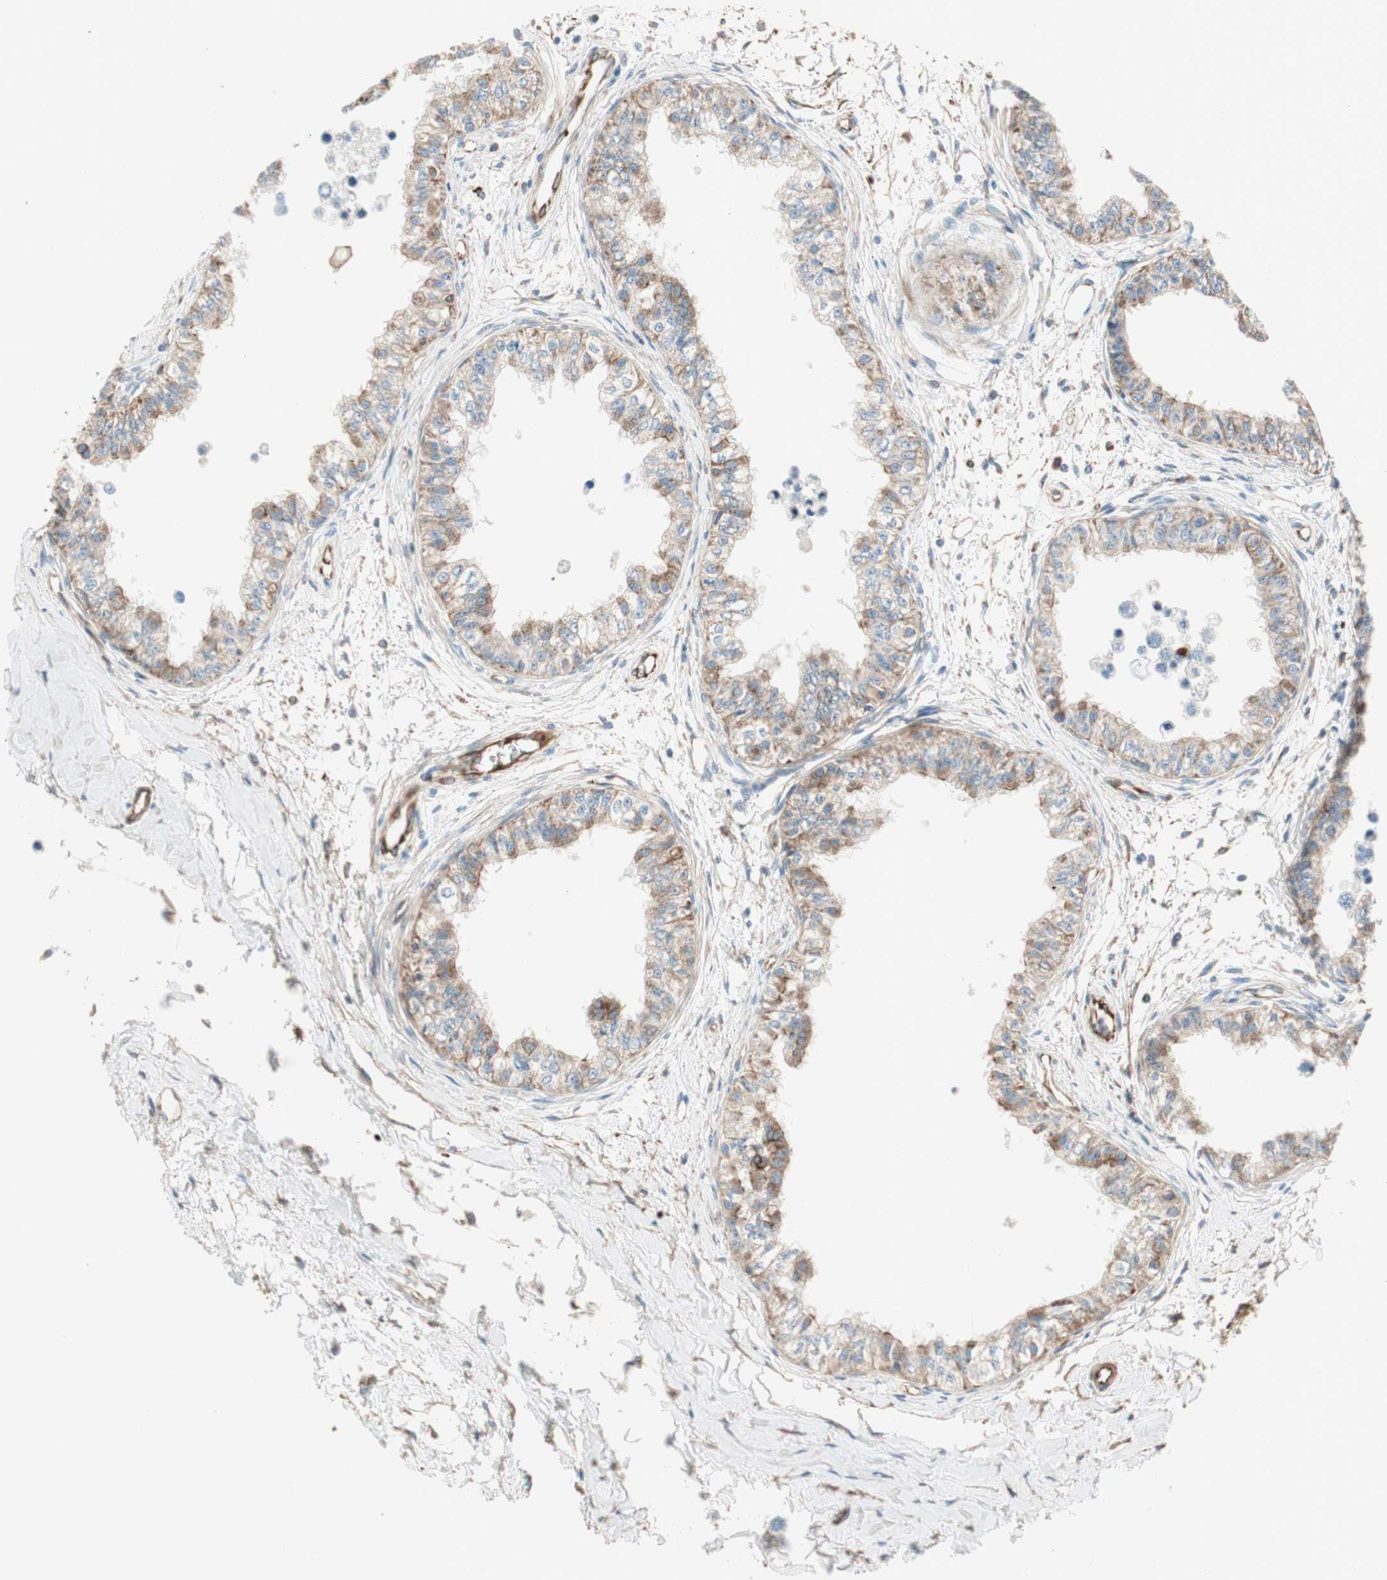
{"staining": {"intensity": "weak", "quantity": "25%-75%", "location": "cytoplasmic/membranous"}, "tissue": "epididymis", "cell_type": "Glandular cells", "image_type": "normal", "snomed": [{"axis": "morphology", "description": "Normal tissue, NOS"}, {"axis": "morphology", "description": "Adenocarcinoma, metastatic, NOS"}, {"axis": "topography", "description": "Testis"}, {"axis": "topography", "description": "Epididymis"}], "caption": "Epididymis stained with DAB (3,3'-diaminobenzidine) IHC demonstrates low levels of weak cytoplasmic/membranous staining in approximately 25%-75% of glandular cells. (IHC, brightfield microscopy, high magnification).", "gene": "SRCIN1", "patient": {"sex": "male", "age": 26}}